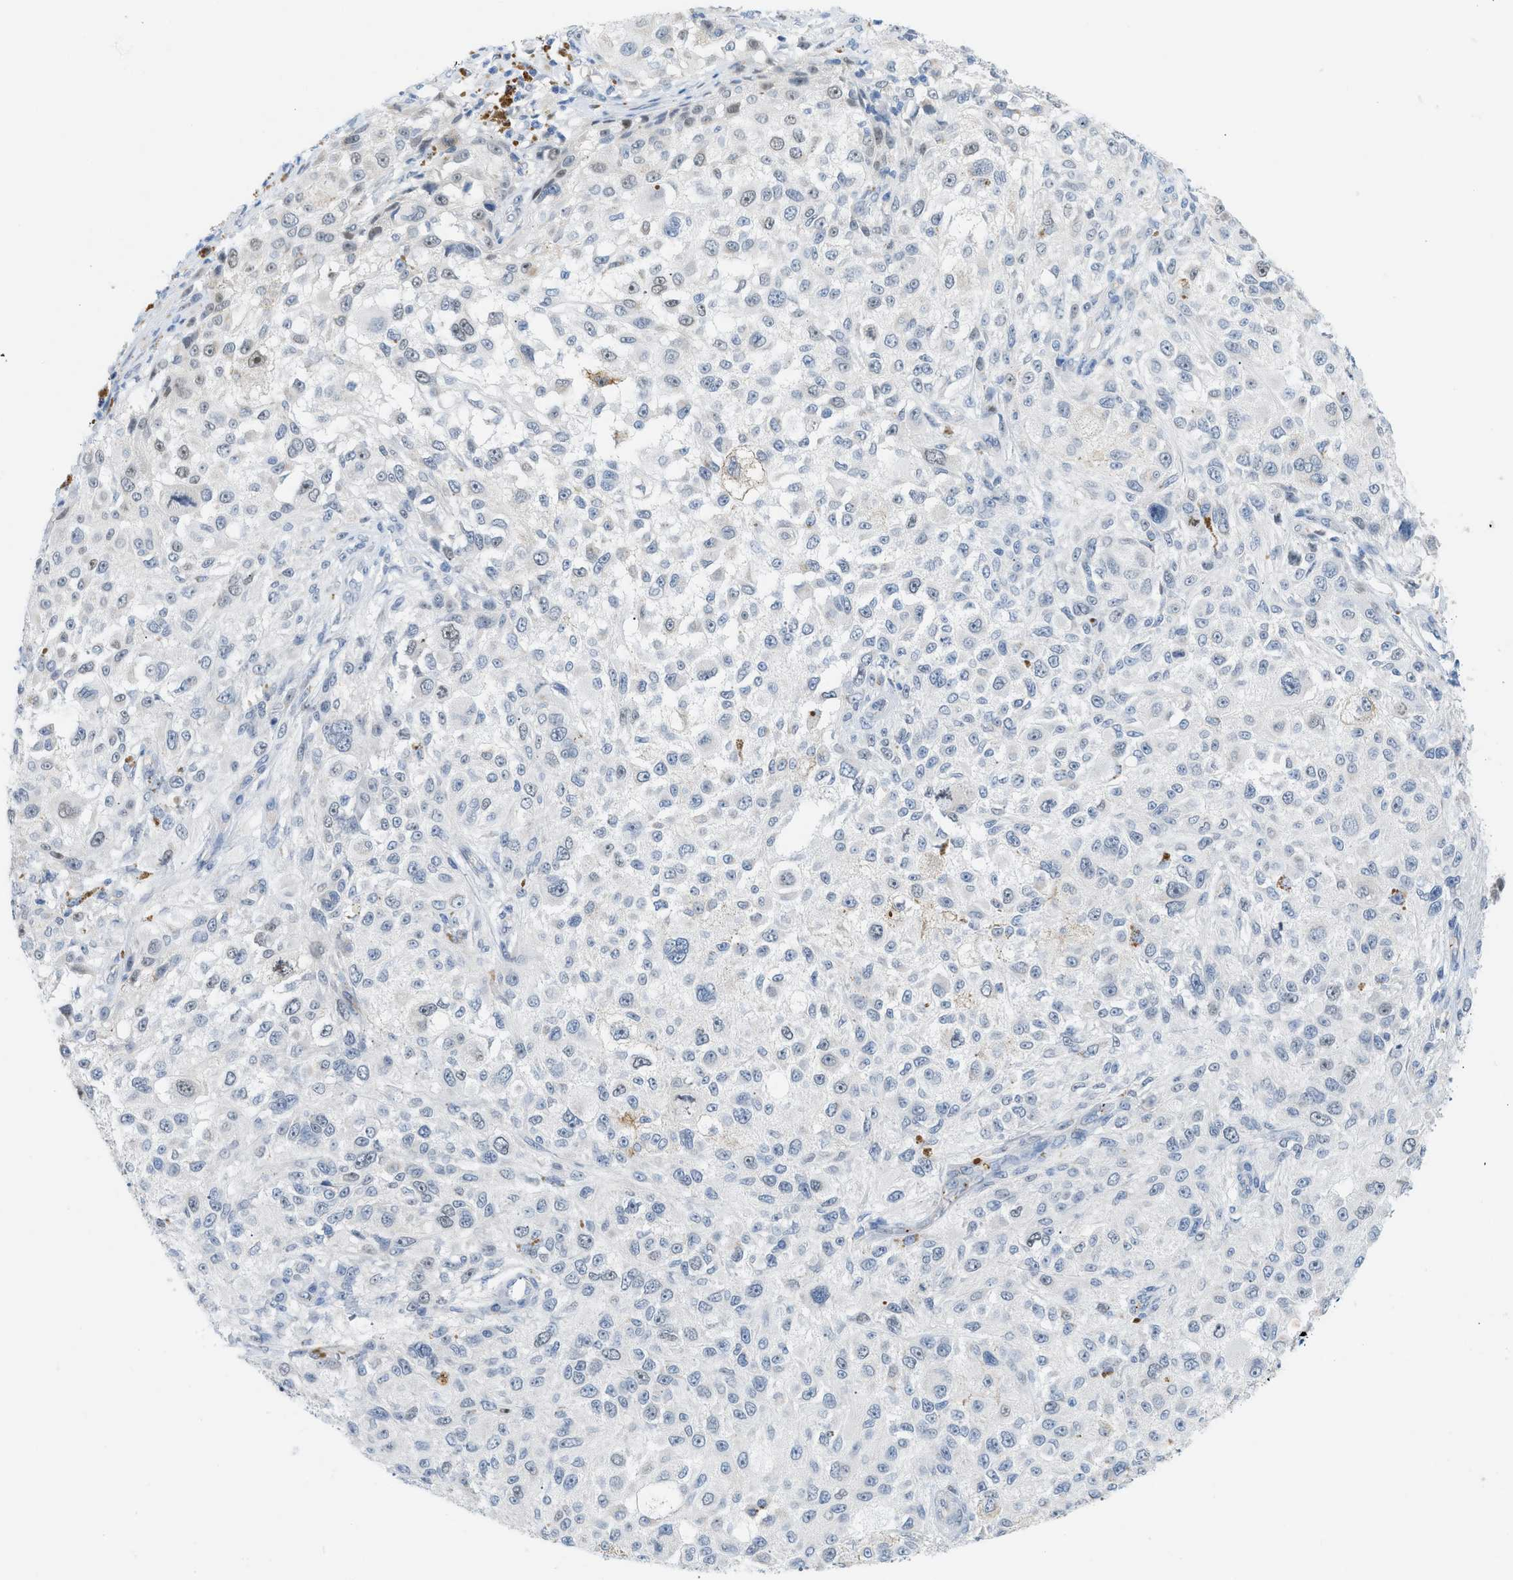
{"staining": {"intensity": "moderate", "quantity": "<25%", "location": "nuclear"}, "tissue": "melanoma", "cell_type": "Tumor cells", "image_type": "cancer", "snomed": [{"axis": "morphology", "description": "Necrosis, NOS"}, {"axis": "morphology", "description": "Malignant melanoma, NOS"}, {"axis": "topography", "description": "Skin"}], "caption": "Protein expression analysis of human malignant melanoma reveals moderate nuclear positivity in approximately <25% of tumor cells.", "gene": "HLTF", "patient": {"sex": "female", "age": 87}}